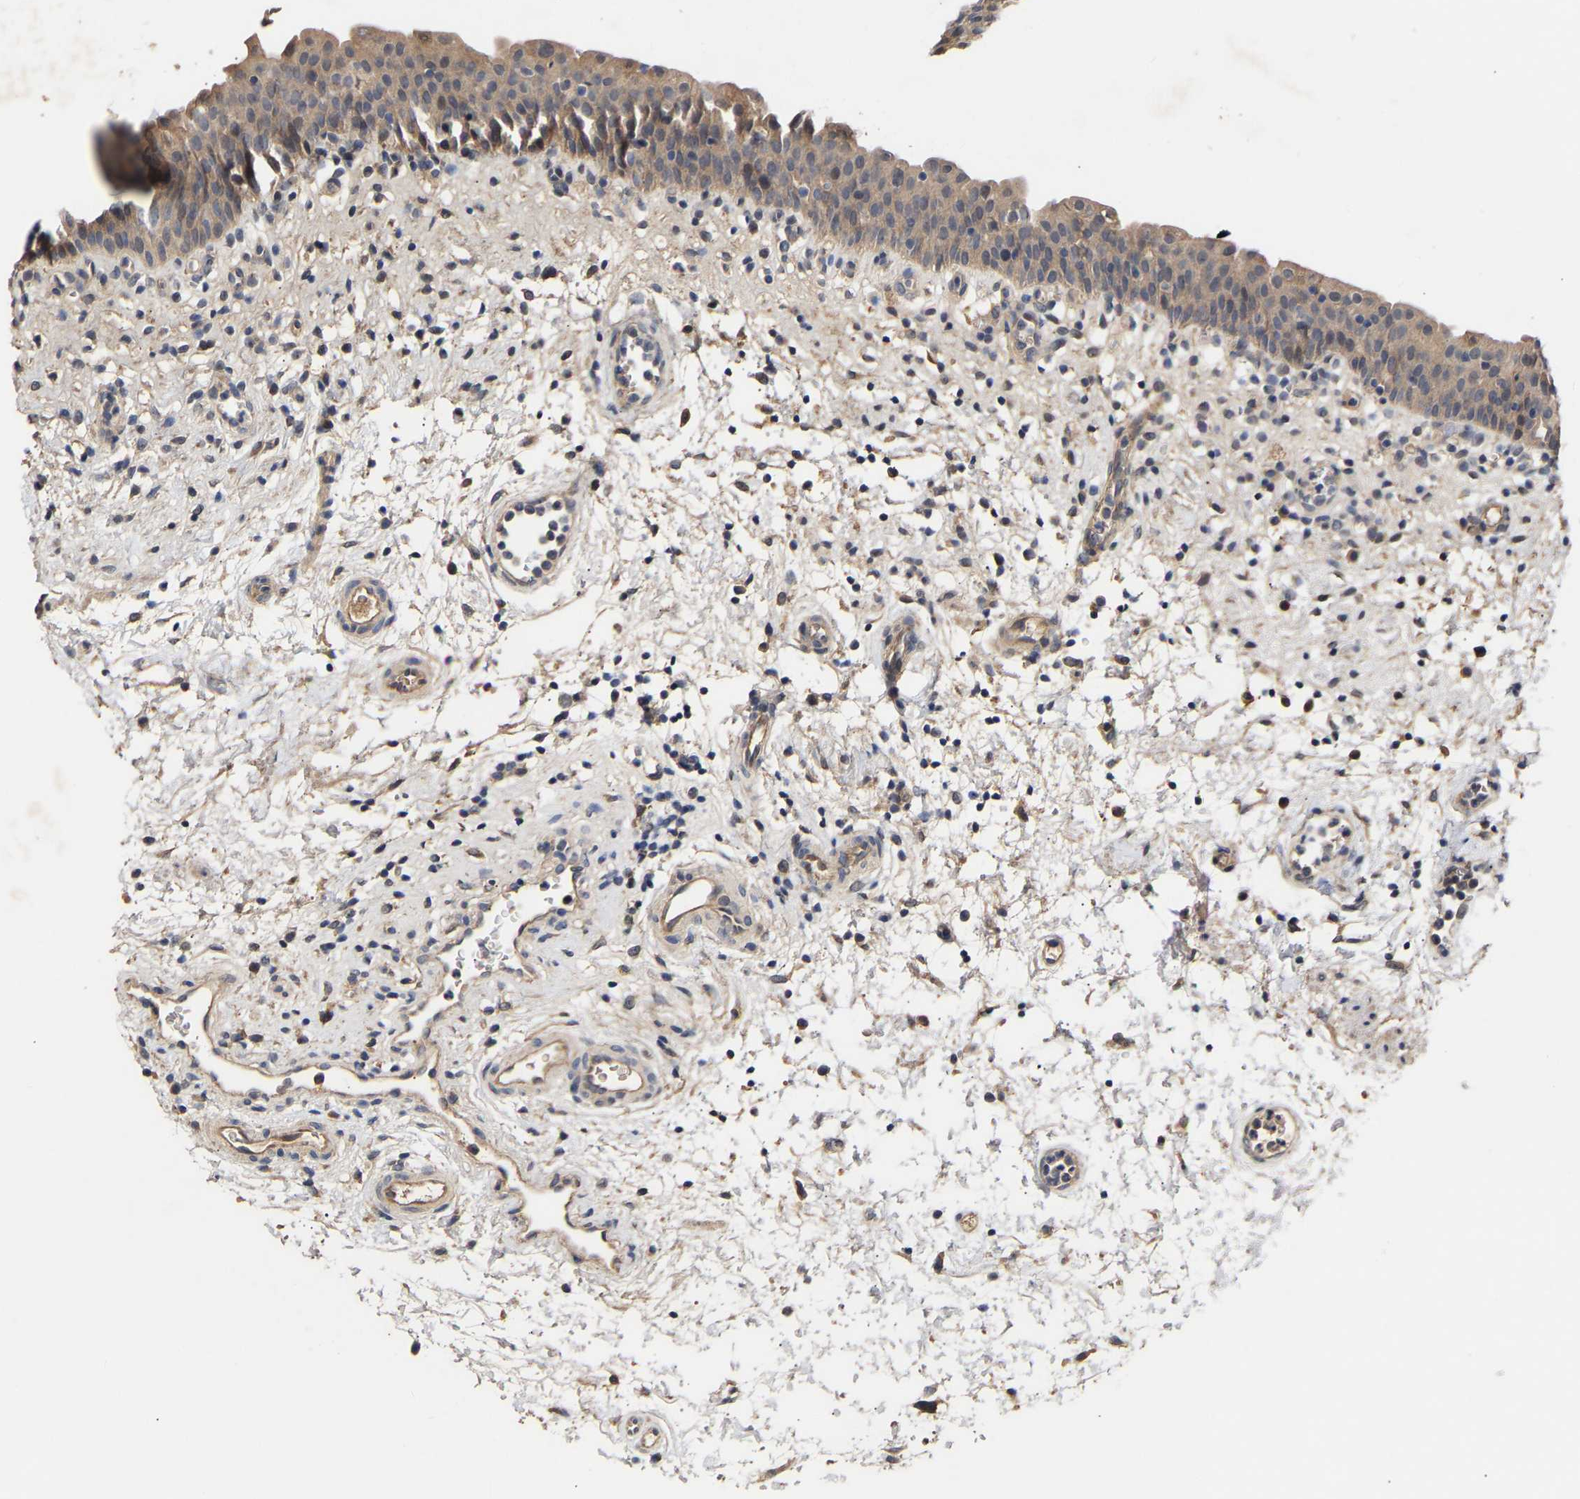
{"staining": {"intensity": "weak", "quantity": ">75%", "location": "cytoplasmic/membranous"}, "tissue": "urinary bladder", "cell_type": "Urothelial cells", "image_type": "normal", "snomed": [{"axis": "morphology", "description": "Normal tissue, NOS"}, {"axis": "topography", "description": "Urinary bladder"}], "caption": "Weak cytoplasmic/membranous positivity for a protein is identified in approximately >75% of urothelial cells of normal urinary bladder using immunohistochemistry (IHC).", "gene": "KASH5", "patient": {"sex": "male", "age": 37}}